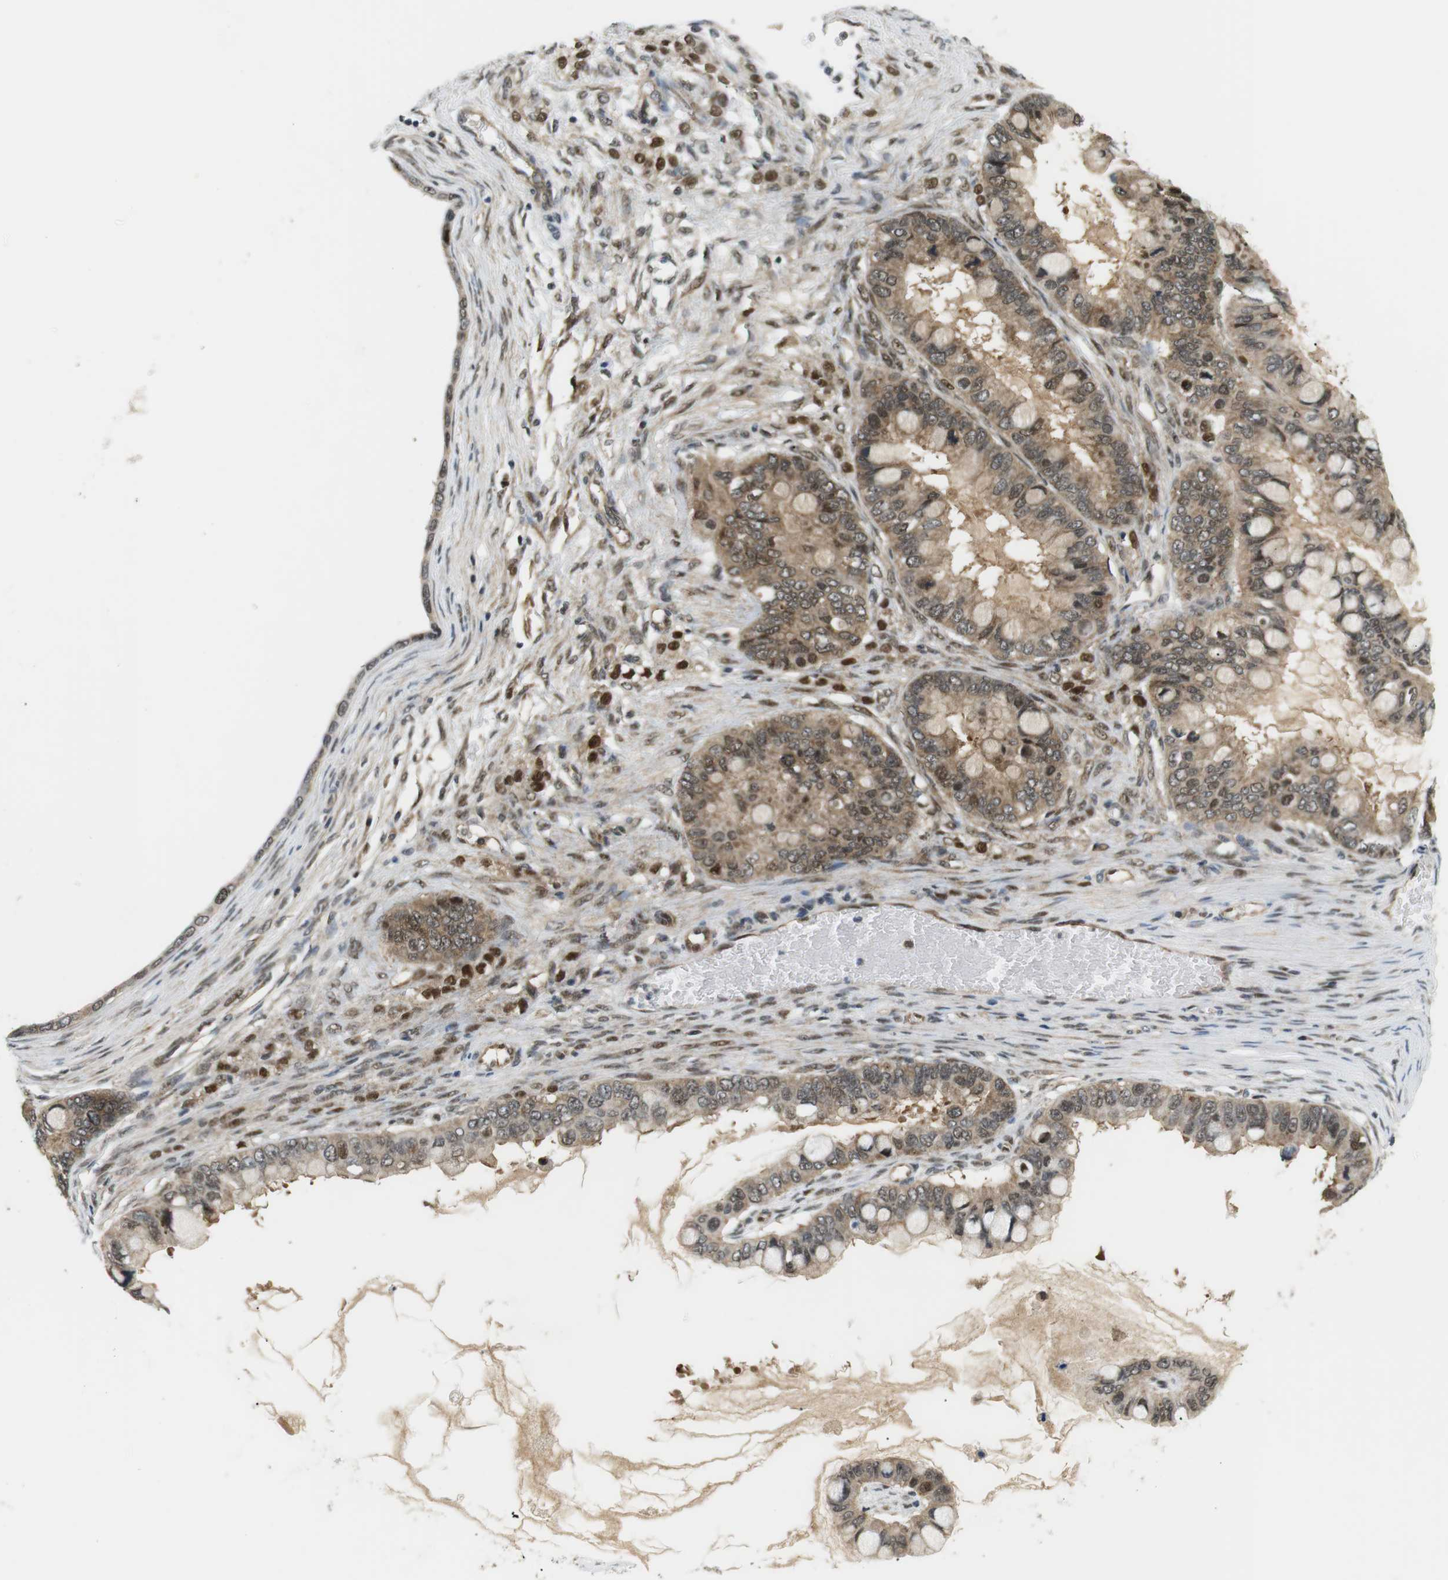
{"staining": {"intensity": "weak", "quantity": ">75%", "location": "cytoplasmic/membranous,nuclear"}, "tissue": "ovarian cancer", "cell_type": "Tumor cells", "image_type": "cancer", "snomed": [{"axis": "morphology", "description": "Cystadenocarcinoma, mucinous, NOS"}, {"axis": "topography", "description": "Ovary"}], "caption": "This micrograph exhibits immunohistochemistry (IHC) staining of ovarian mucinous cystadenocarcinoma, with low weak cytoplasmic/membranous and nuclear positivity in approximately >75% of tumor cells.", "gene": "CSNK2B", "patient": {"sex": "female", "age": 80}}